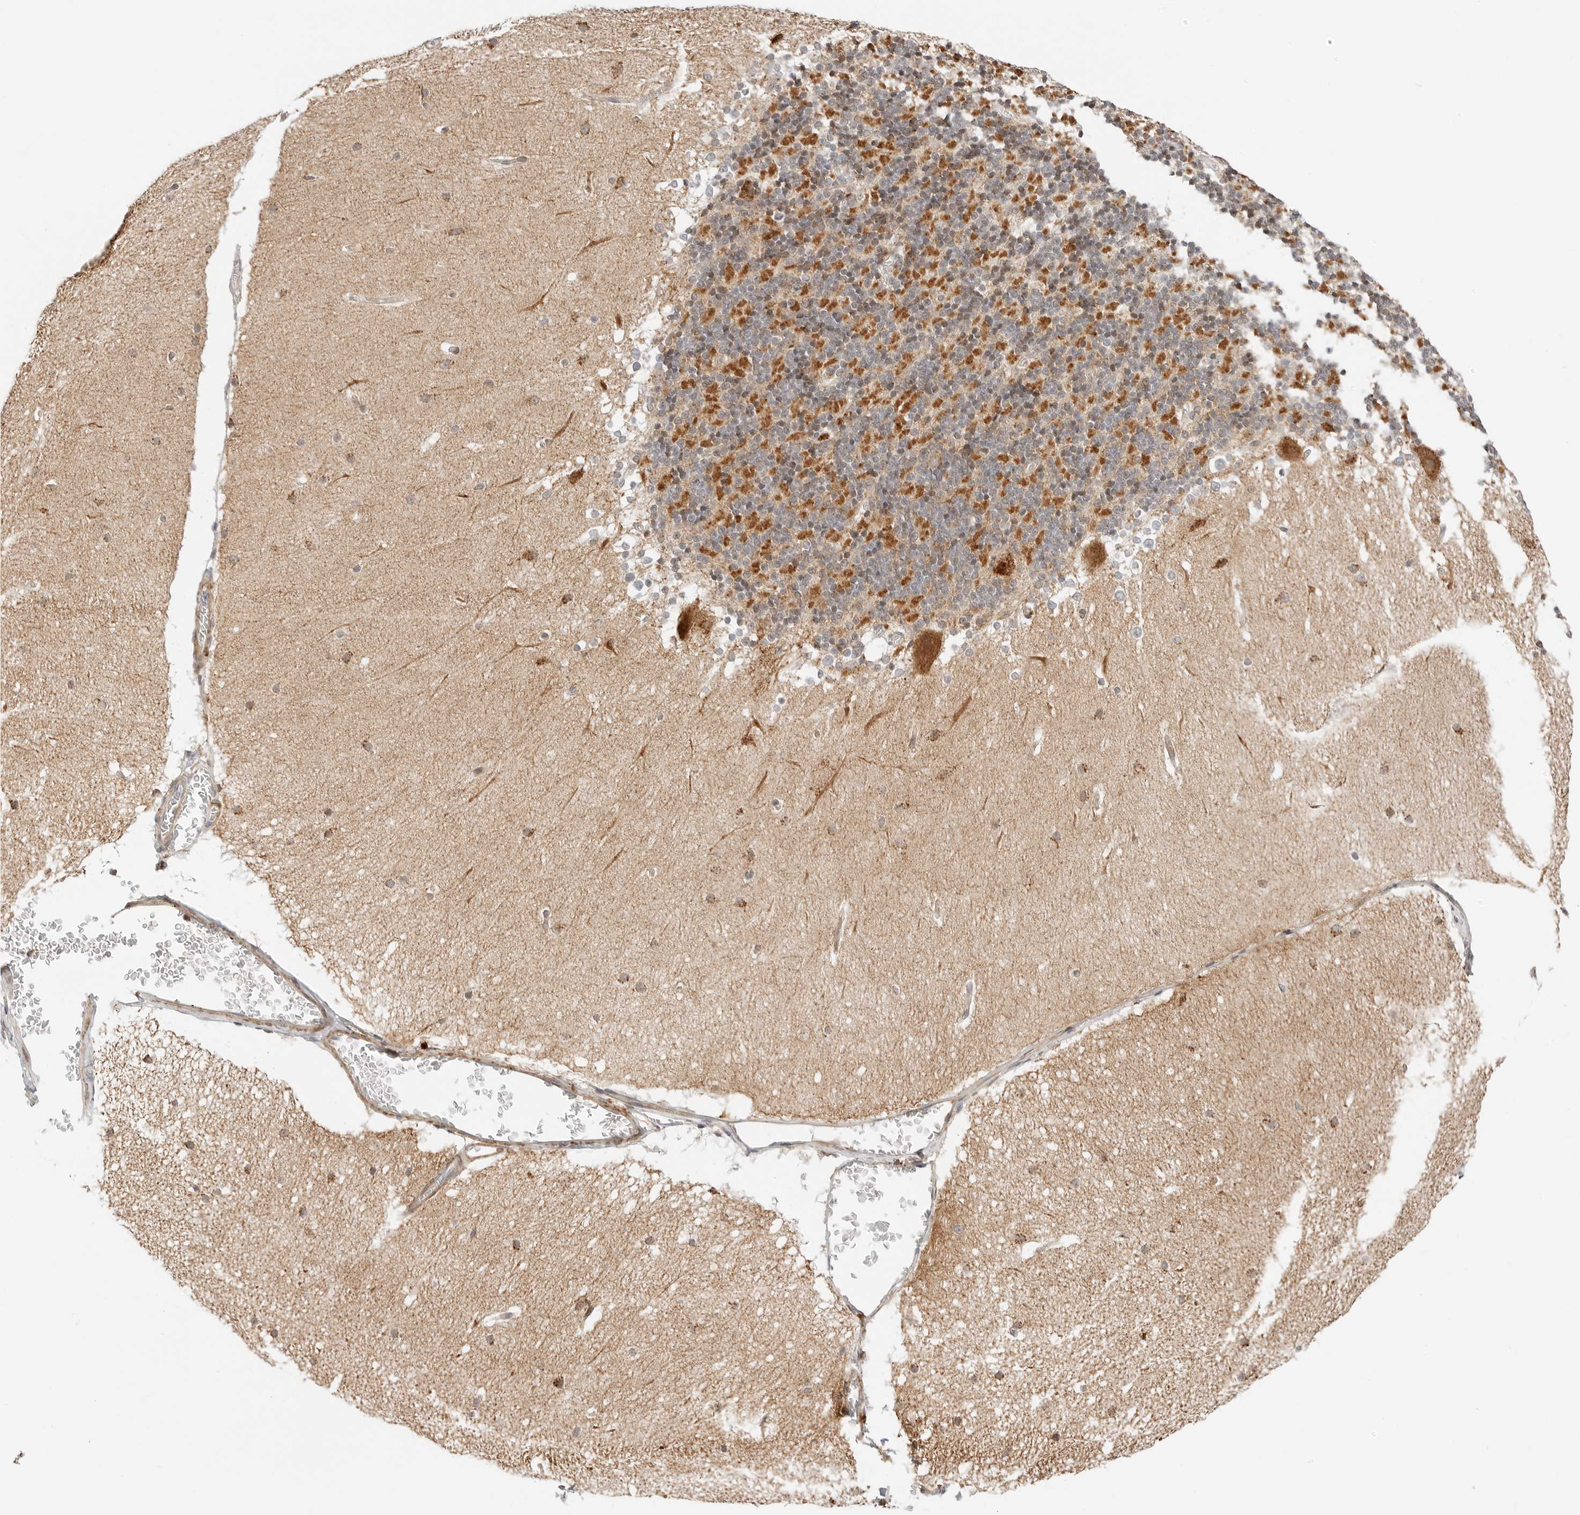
{"staining": {"intensity": "strong", "quantity": ">75%", "location": "cytoplasmic/membranous"}, "tissue": "cerebellum", "cell_type": "Cells in granular layer", "image_type": "normal", "snomed": [{"axis": "morphology", "description": "Normal tissue, NOS"}, {"axis": "topography", "description": "Cerebellum"}], "caption": "IHC staining of normal cerebellum, which shows high levels of strong cytoplasmic/membranous positivity in approximately >75% of cells in granular layer indicating strong cytoplasmic/membranous protein positivity. The staining was performed using DAB (3,3'-diaminobenzidine) (brown) for protein detection and nuclei were counterstained in hematoxylin (blue).", "gene": "DYRK4", "patient": {"sex": "female", "age": 19}}